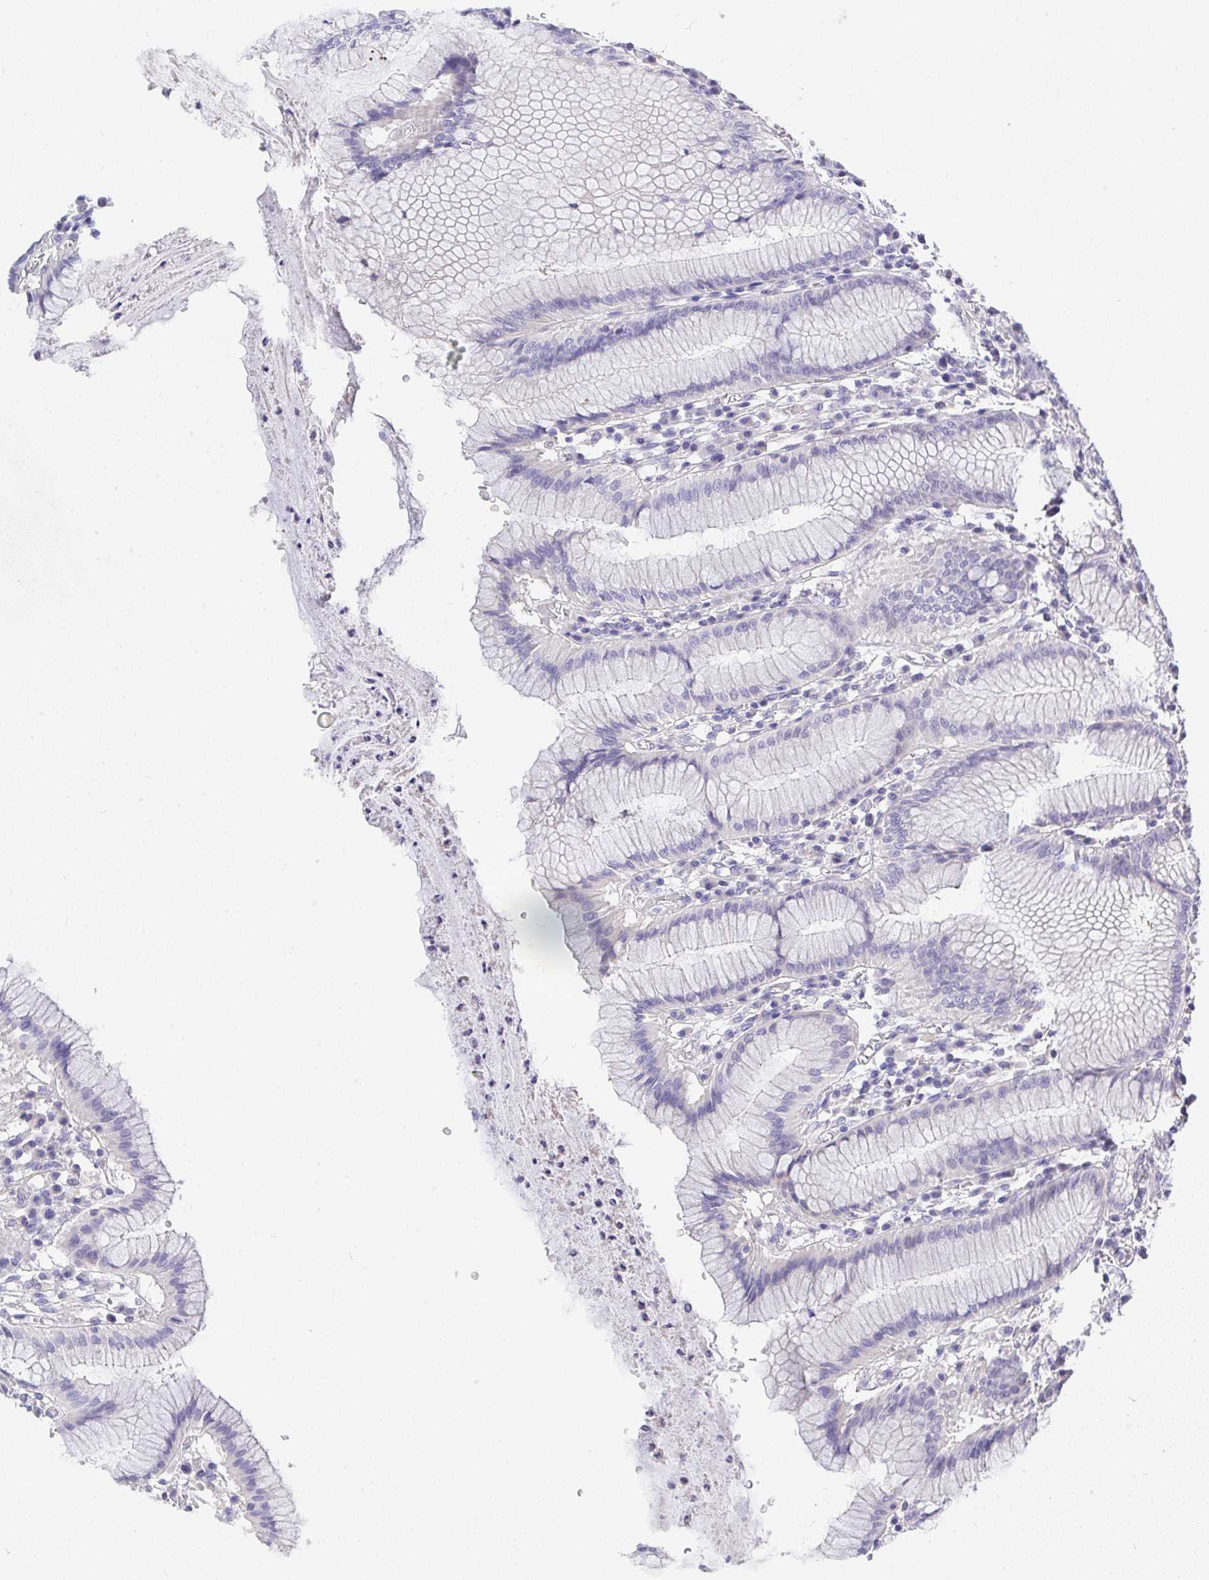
{"staining": {"intensity": "weak", "quantity": "25%-75%", "location": "cytoplasmic/membranous"}, "tissue": "stomach", "cell_type": "Glandular cells", "image_type": "normal", "snomed": [{"axis": "morphology", "description": "Normal tissue, NOS"}, {"axis": "topography", "description": "Stomach"}], "caption": "Stomach stained with DAB IHC displays low levels of weak cytoplasmic/membranous expression in about 25%-75% of glandular cells. (DAB = brown stain, brightfield microscopy at high magnification).", "gene": "ZNF561", "patient": {"sex": "male", "age": 55}}